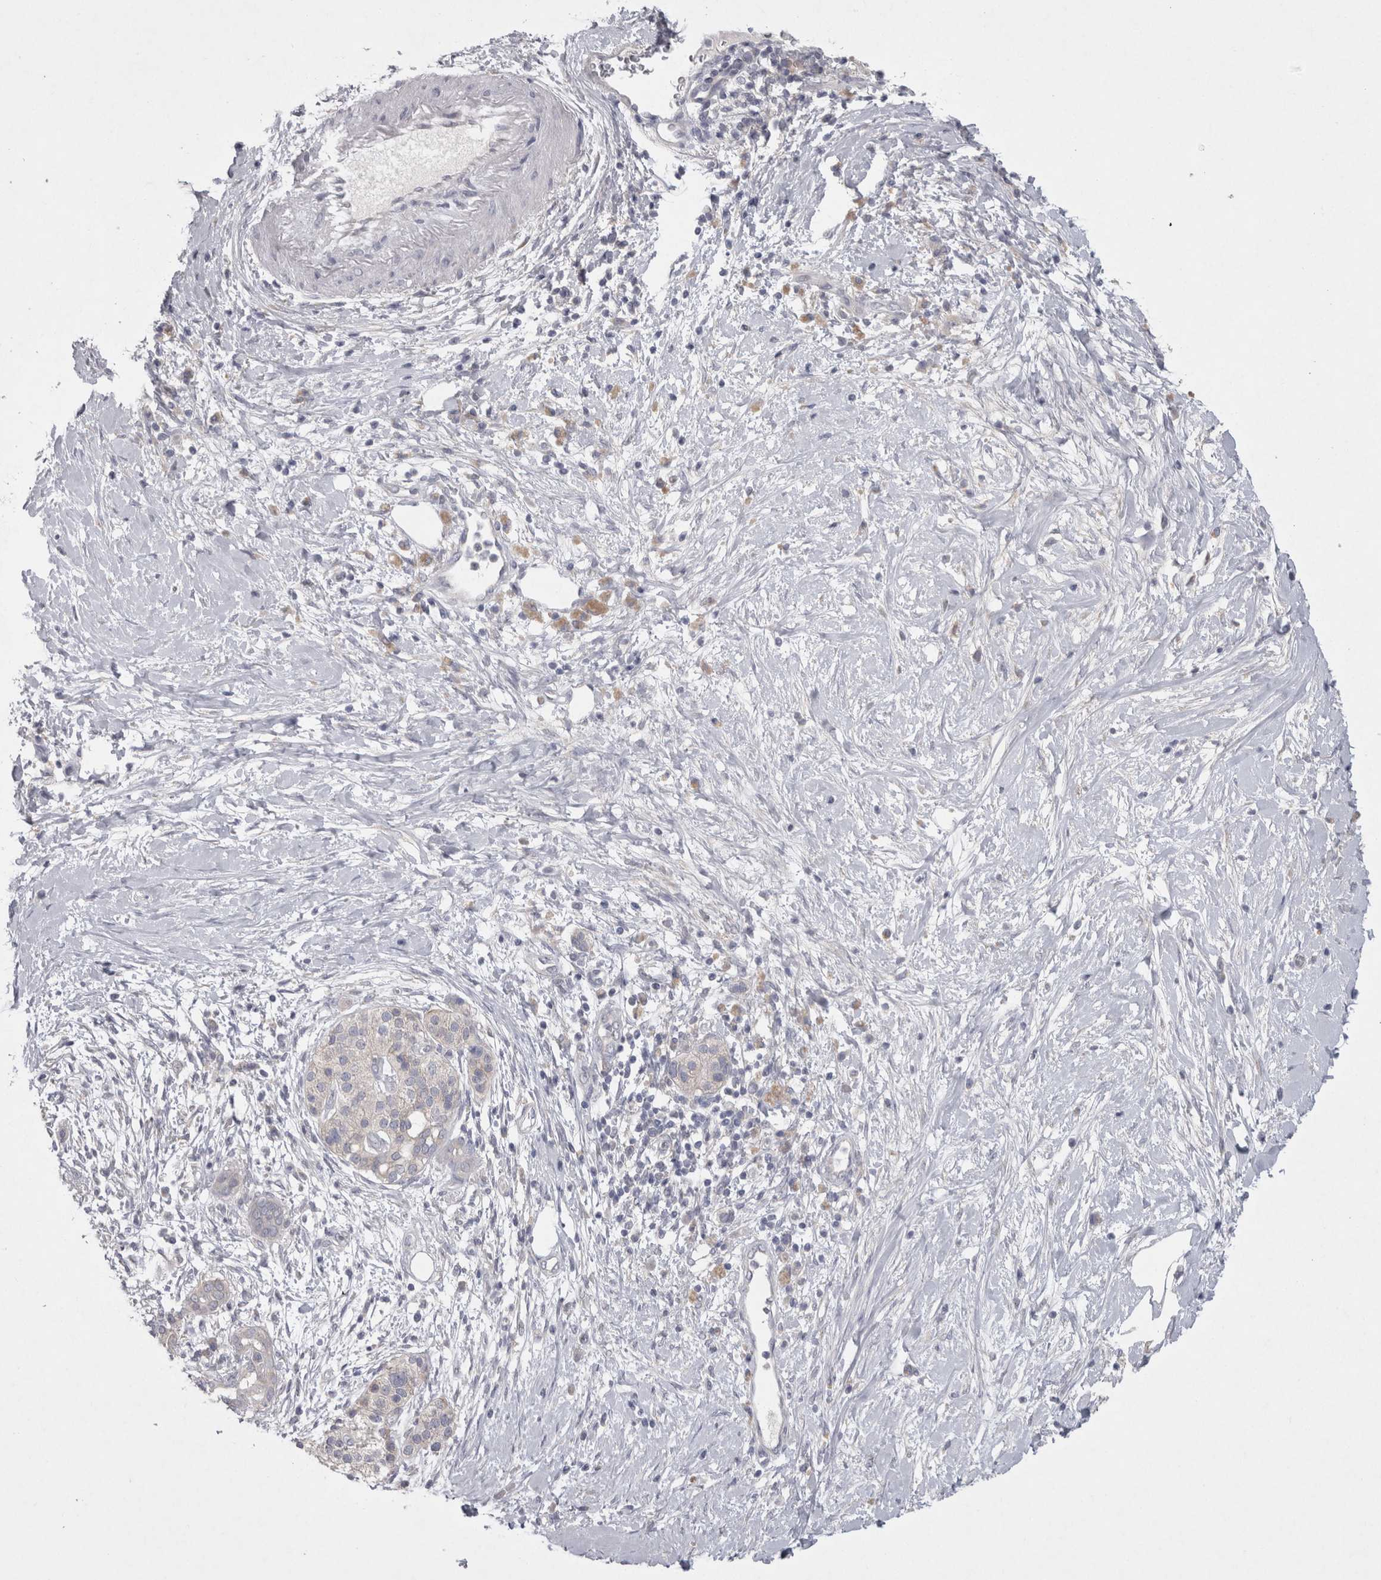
{"staining": {"intensity": "negative", "quantity": "none", "location": "none"}, "tissue": "pancreatic cancer", "cell_type": "Tumor cells", "image_type": "cancer", "snomed": [{"axis": "morphology", "description": "Adenocarcinoma, NOS"}, {"axis": "topography", "description": "Pancreas"}], "caption": "A high-resolution photomicrograph shows immunohistochemistry staining of pancreatic adenocarcinoma, which reveals no significant staining in tumor cells. The staining was performed using DAB to visualize the protein expression in brown, while the nuclei were stained in blue with hematoxylin (Magnification: 20x).", "gene": "LRRC40", "patient": {"sex": "male", "age": 58}}